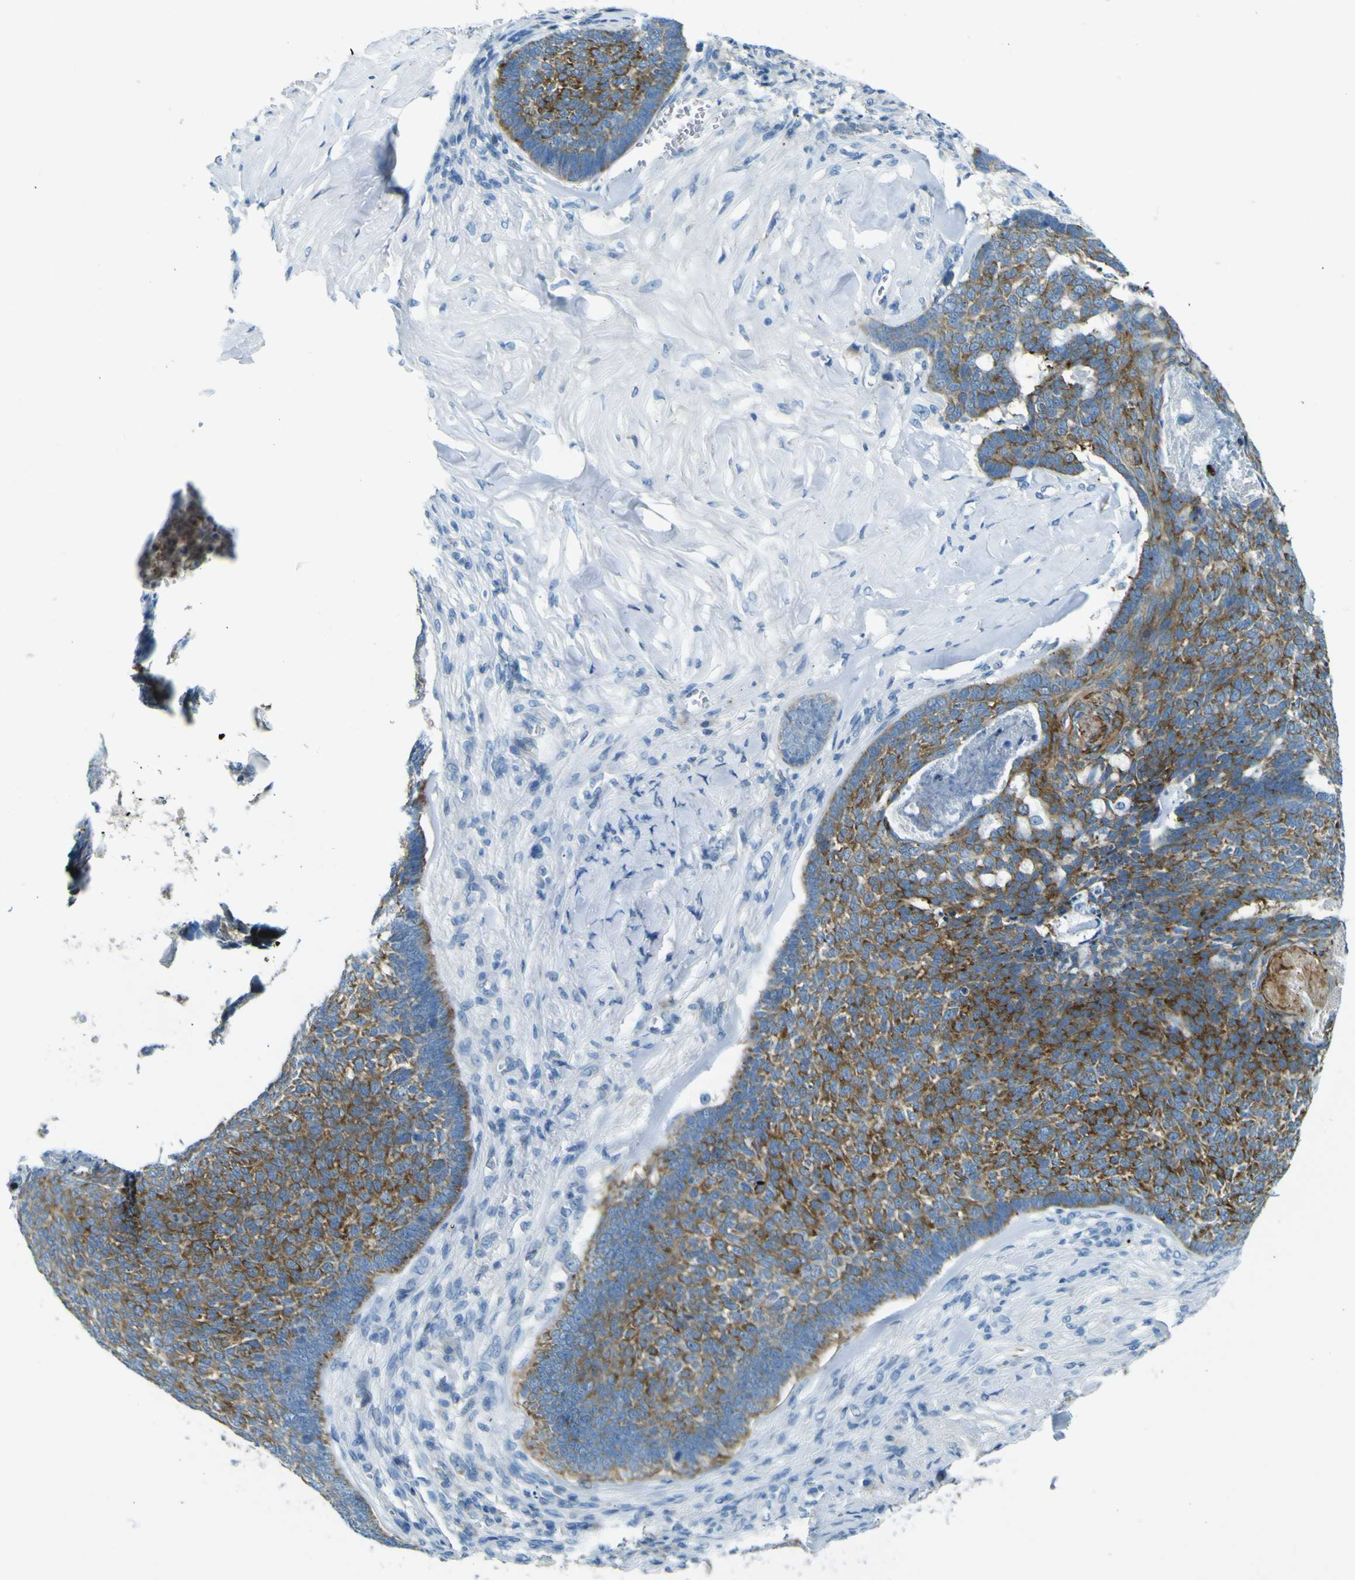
{"staining": {"intensity": "strong", "quantity": "25%-75%", "location": "cytoplasmic/membranous"}, "tissue": "skin cancer", "cell_type": "Tumor cells", "image_type": "cancer", "snomed": [{"axis": "morphology", "description": "Basal cell carcinoma"}, {"axis": "topography", "description": "Skin"}], "caption": "An image showing strong cytoplasmic/membranous positivity in about 25%-75% of tumor cells in skin cancer (basal cell carcinoma), as visualized by brown immunohistochemical staining.", "gene": "SORCS1", "patient": {"sex": "male", "age": 84}}